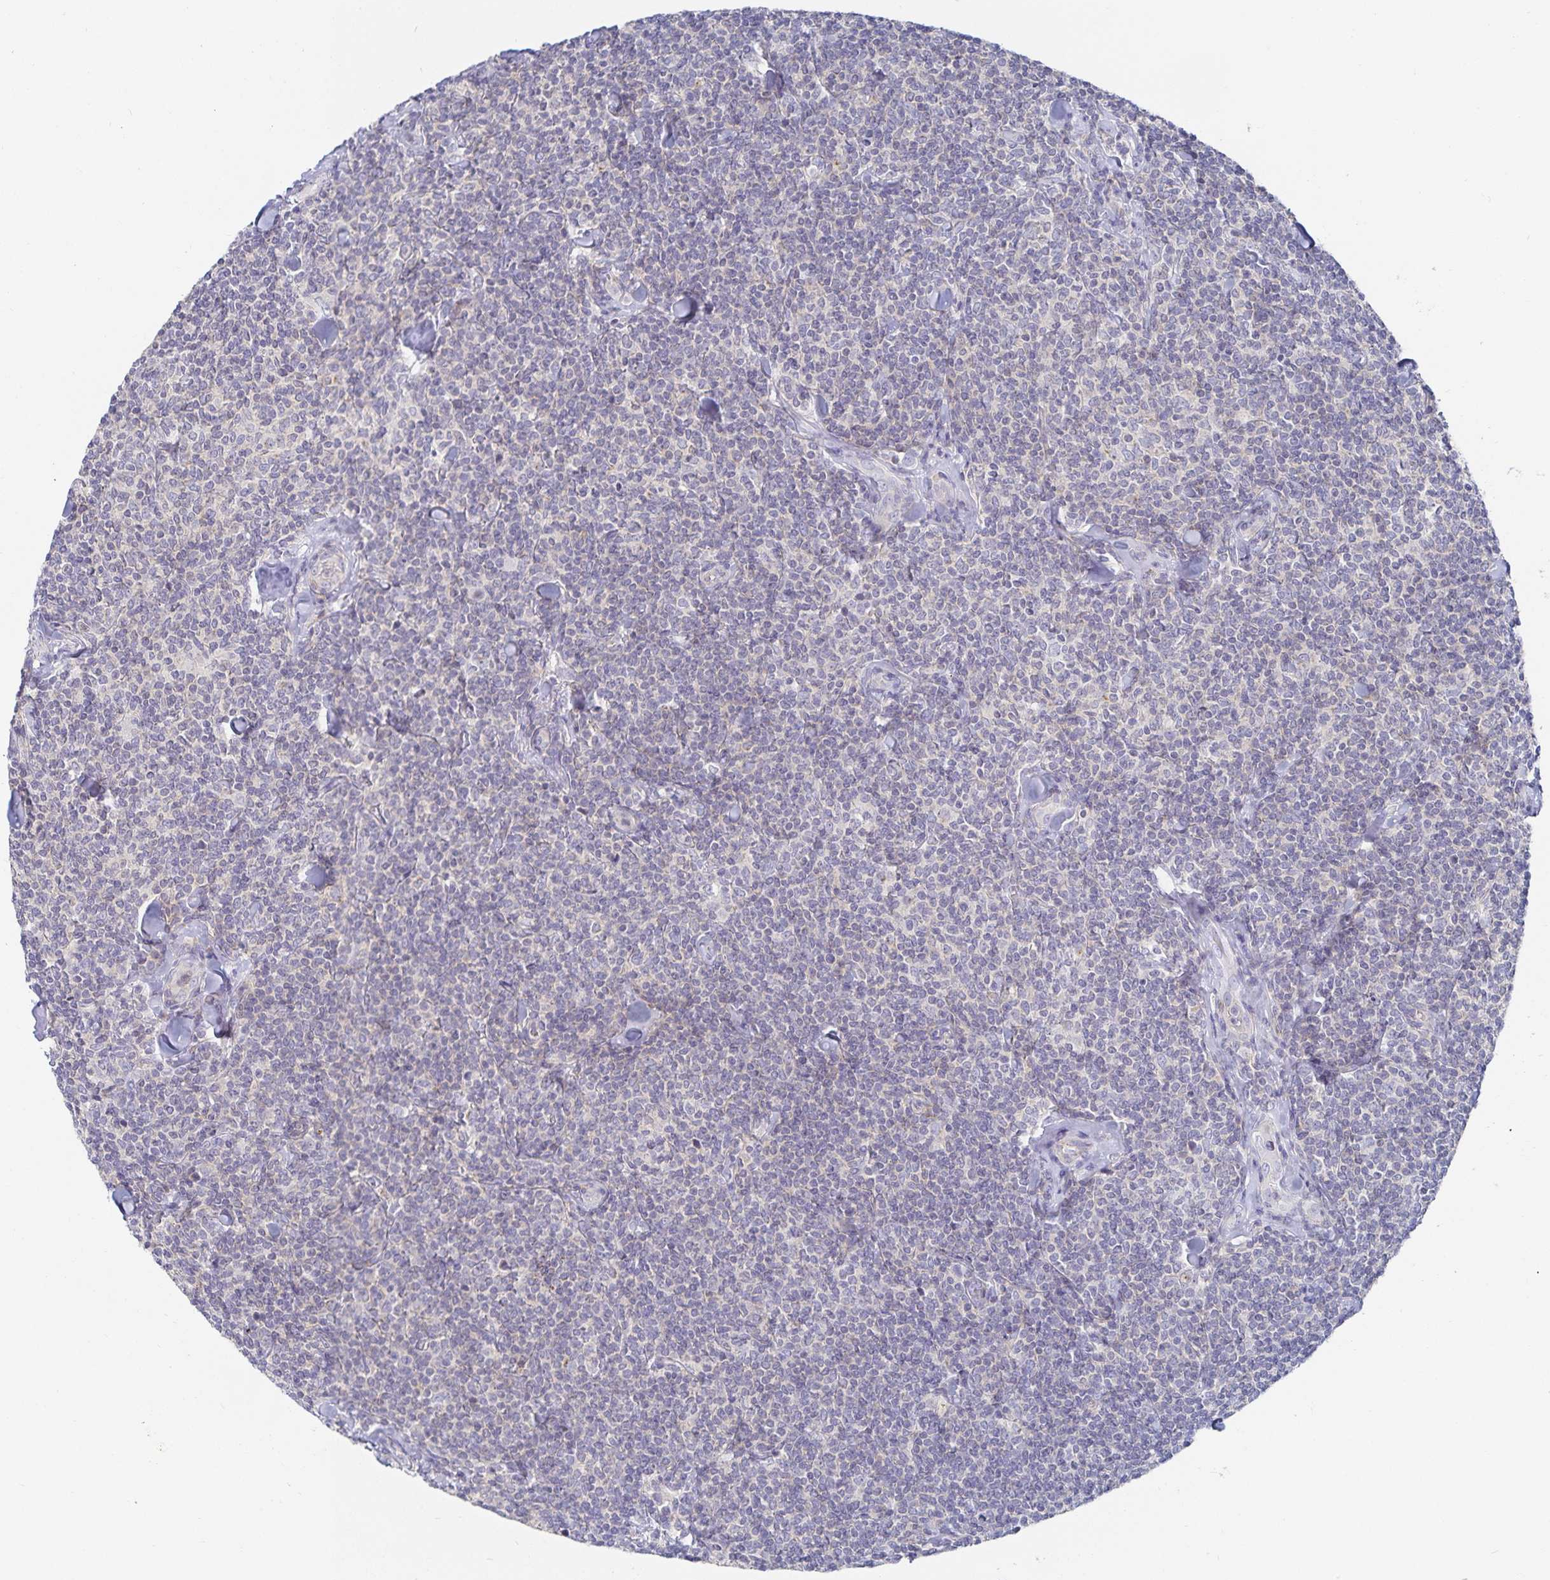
{"staining": {"intensity": "negative", "quantity": "none", "location": "none"}, "tissue": "lymphoma", "cell_type": "Tumor cells", "image_type": "cancer", "snomed": [{"axis": "morphology", "description": "Malignant lymphoma, non-Hodgkin's type, Low grade"}, {"axis": "topography", "description": "Lymph node"}], "caption": "High magnification brightfield microscopy of low-grade malignant lymphoma, non-Hodgkin's type stained with DAB (3,3'-diaminobenzidine) (brown) and counterstained with hematoxylin (blue): tumor cells show no significant expression. (DAB immunohistochemistry with hematoxylin counter stain).", "gene": "SFTPA1", "patient": {"sex": "female", "age": 56}}